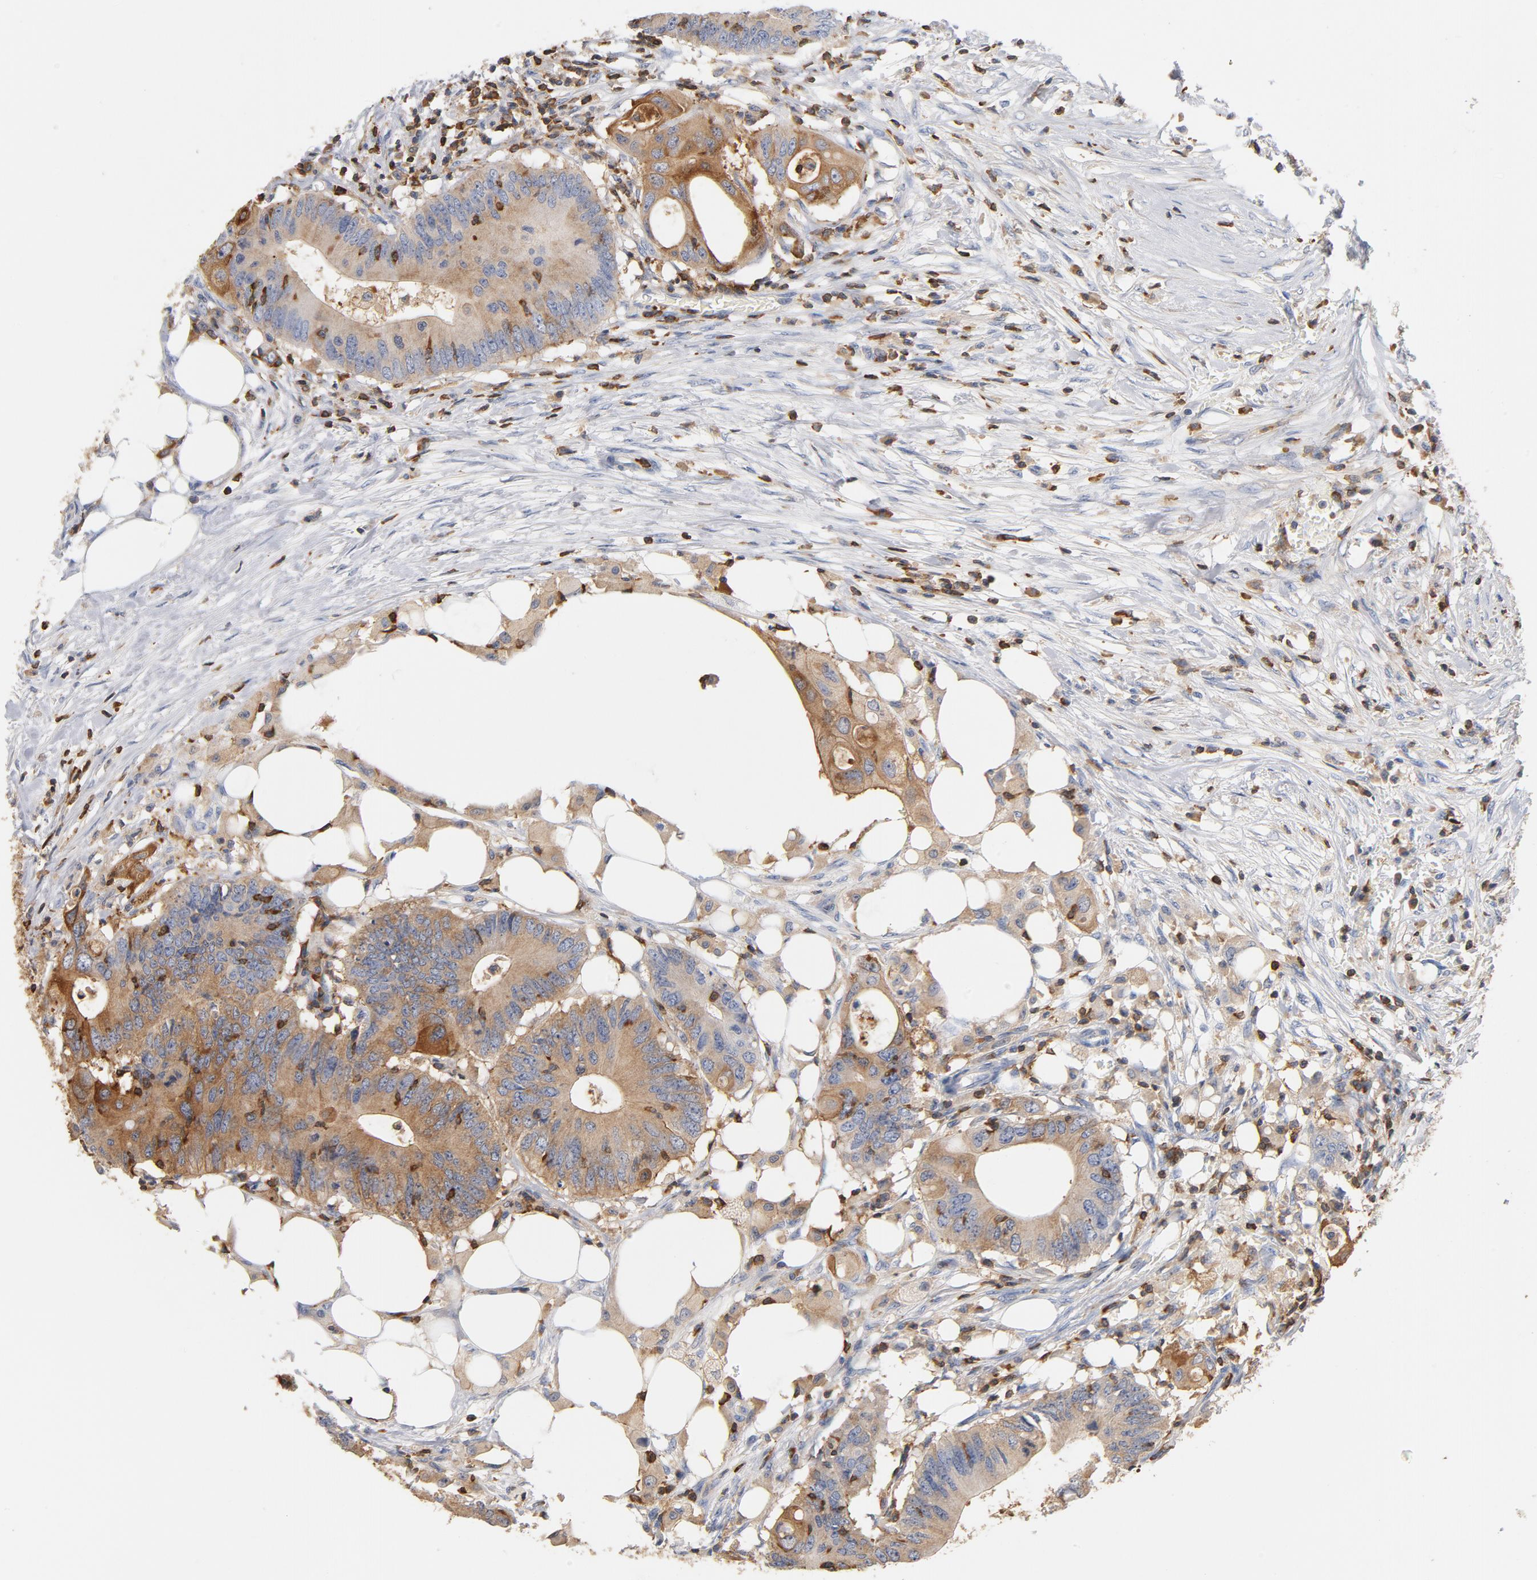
{"staining": {"intensity": "weak", "quantity": ">75%", "location": "cytoplasmic/membranous"}, "tissue": "colorectal cancer", "cell_type": "Tumor cells", "image_type": "cancer", "snomed": [{"axis": "morphology", "description": "Adenocarcinoma, NOS"}, {"axis": "topography", "description": "Colon"}], "caption": "DAB immunohistochemical staining of human colorectal adenocarcinoma reveals weak cytoplasmic/membranous protein expression in about >75% of tumor cells.", "gene": "EZR", "patient": {"sex": "male", "age": 71}}